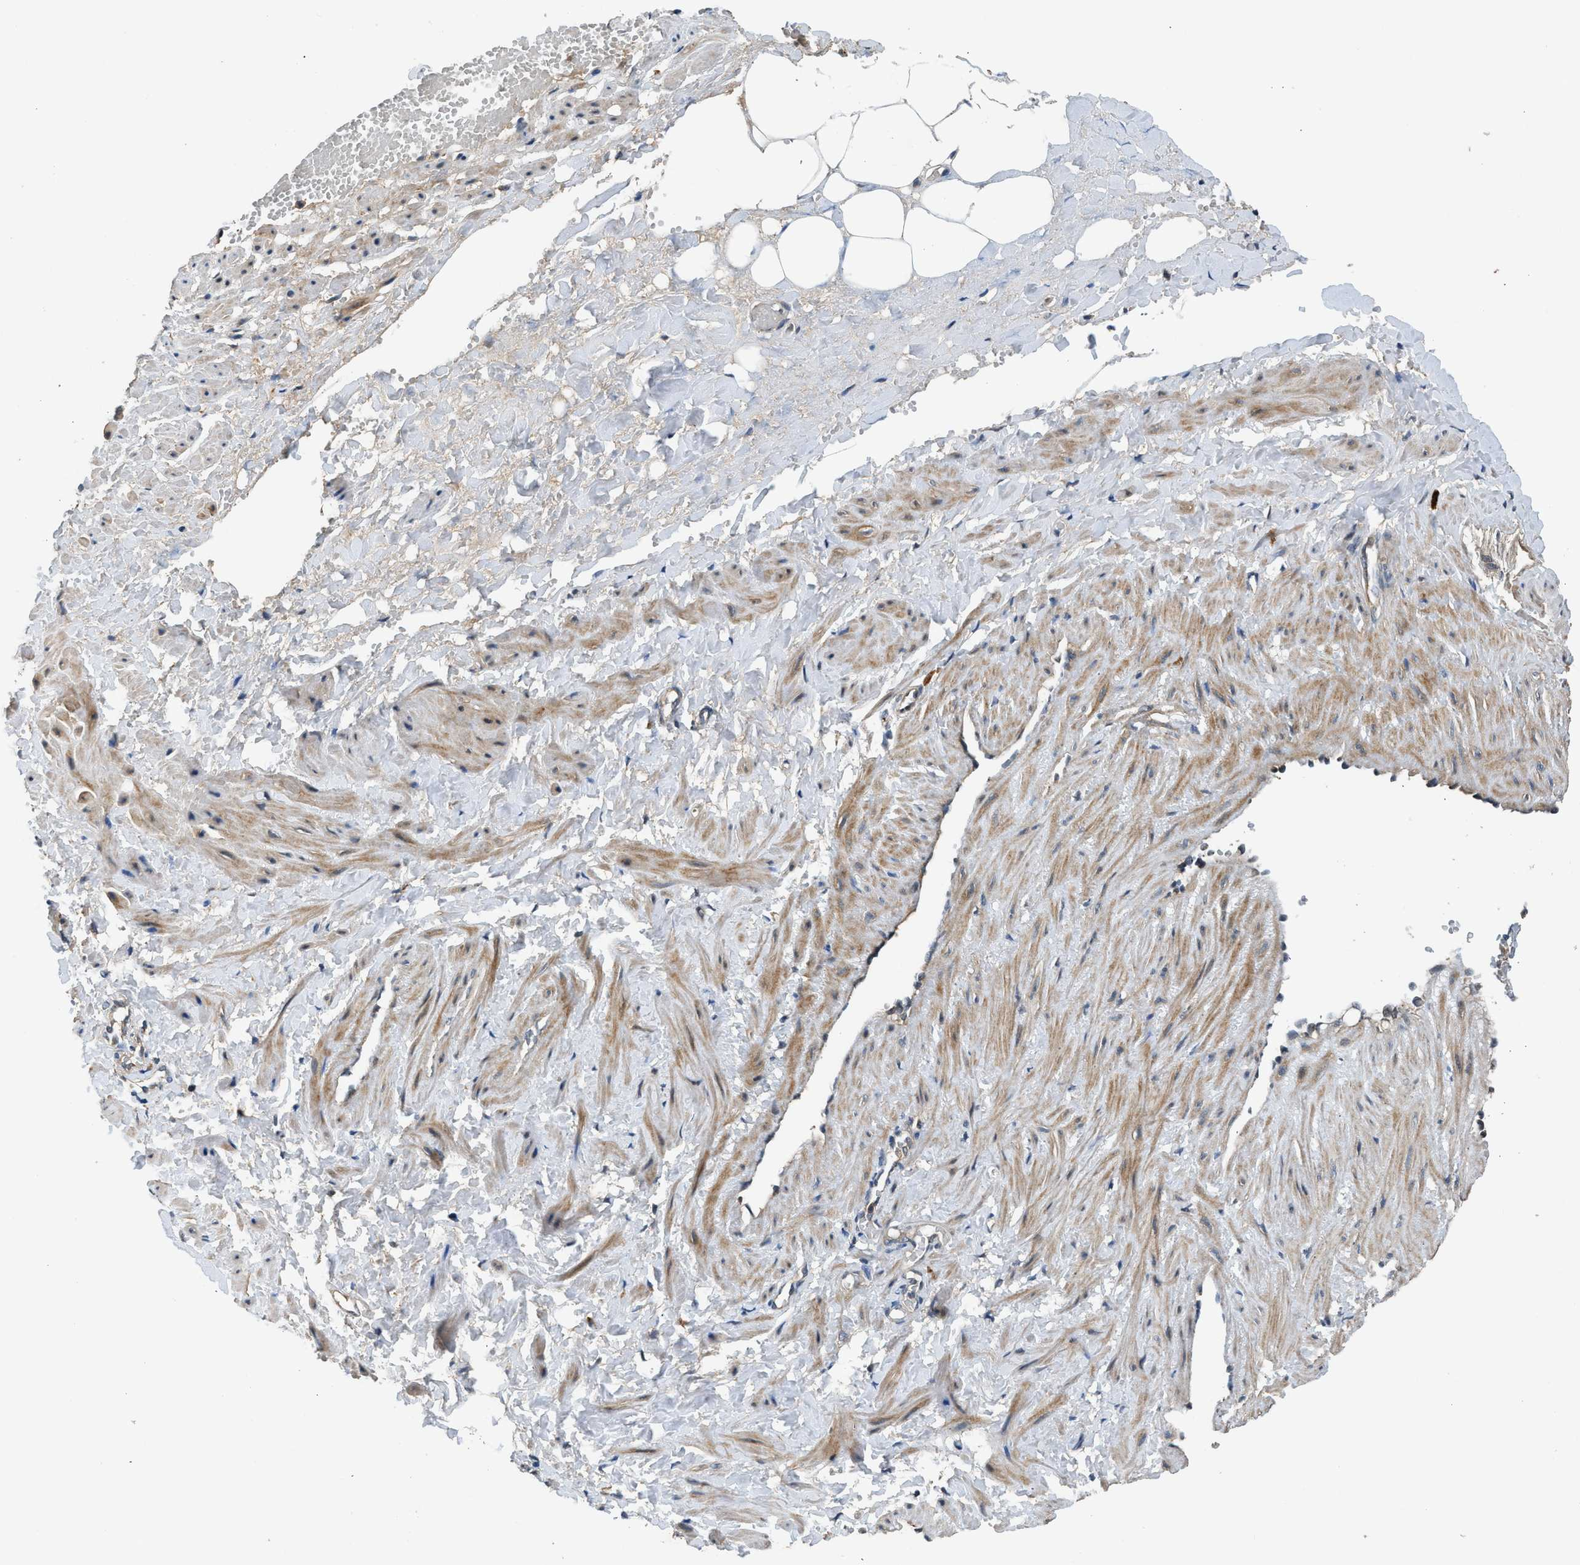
{"staining": {"intensity": "weak", "quantity": "25%-75%", "location": "nuclear"}, "tissue": "adipose tissue", "cell_type": "Adipocytes", "image_type": "normal", "snomed": [{"axis": "morphology", "description": "Normal tissue, NOS"}, {"axis": "topography", "description": "Soft tissue"}, {"axis": "topography", "description": "Vascular tissue"}], "caption": "An IHC image of benign tissue is shown. Protein staining in brown highlights weak nuclear positivity in adipose tissue within adipocytes. (brown staining indicates protein expression, while blue staining denotes nuclei).", "gene": "SLC15A4", "patient": {"sex": "female", "age": 35}}